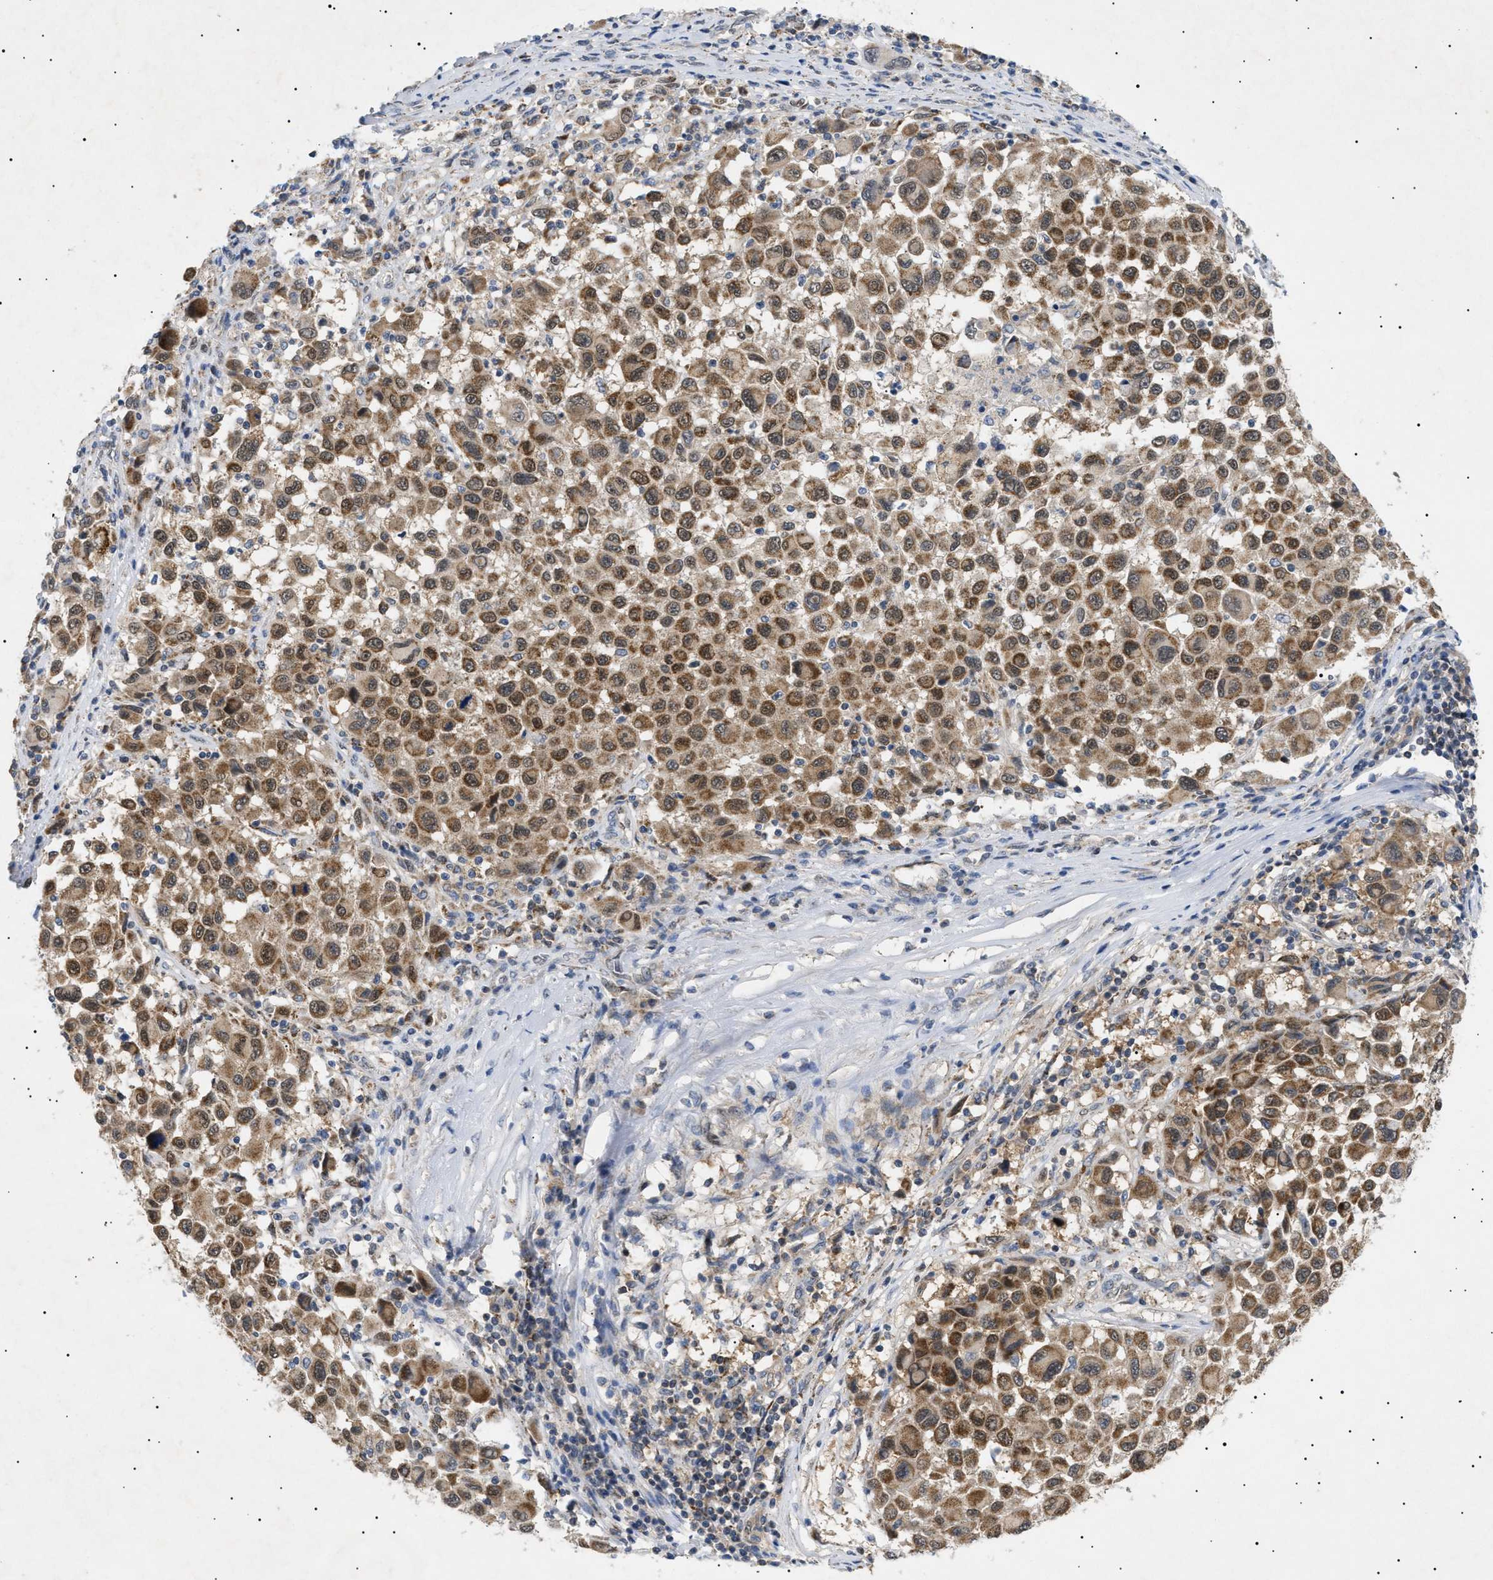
{"staining": {"intensity": "moderate", "quantity": ">75%", "location": "cytoplasmic/membranous"}, "tissue": "melanoma", "cell_type": "Tumor cells", "image_type": "cancer", "snomed": [{"axis": "morphology", "description": "Malignant melanoma, Metastatic site"}, {"axis": "topography", "description": "Lymph node"}], "caption": "Human melanoma stained with a protein marker displays moderate staining in tumor cells.", "gene": "SIRT5", "patient": {"sex": "male", "age": 61}}